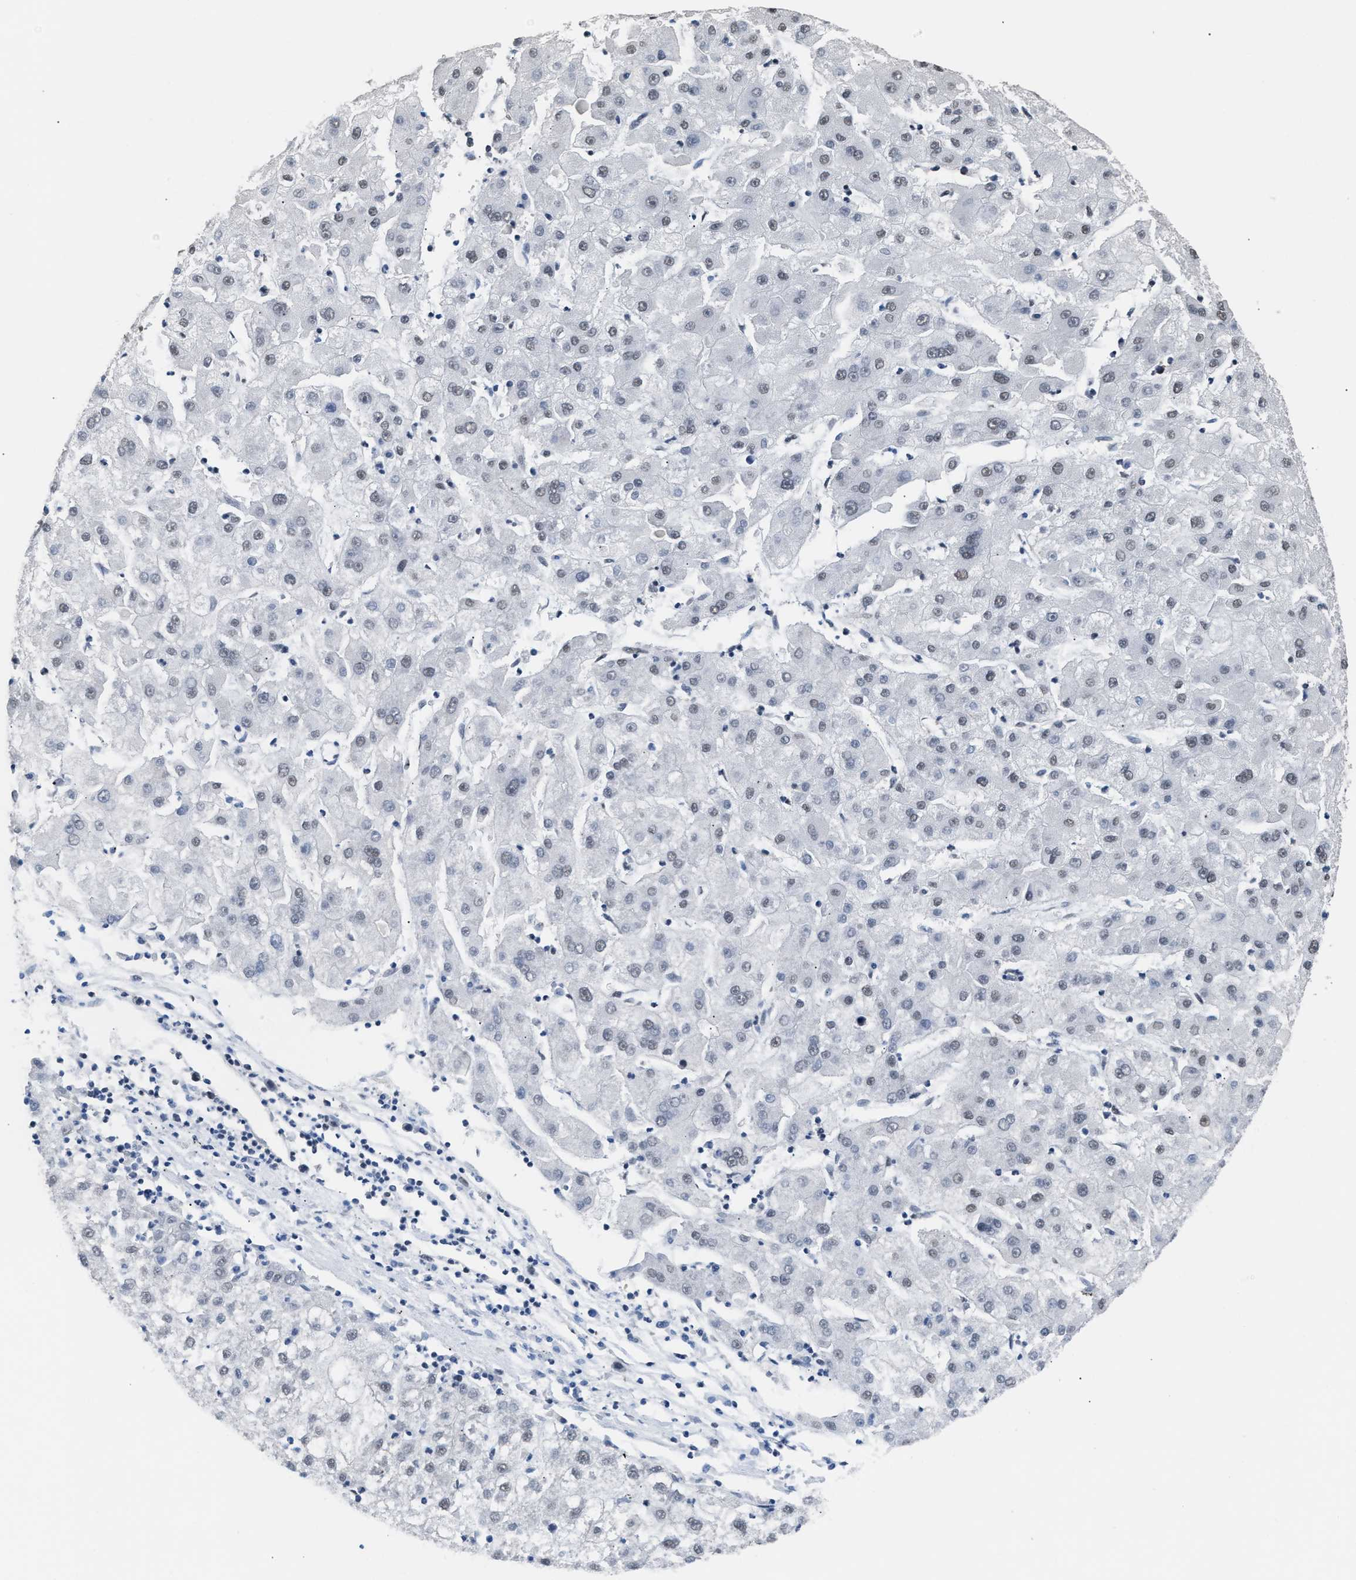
{"staining": {"intensity": "weak", "quantity": ">75%", "location": "nuclear"}, "tissue": "liver cancer", "cell_type": "Tumor cells", "image_type": "cancer", "snomed": [{"axis": "morphology", "description": "Carcinoma, Hepatocellular, NOS"}, {"axis": "topography", "description": "Liver"}], "caption": "Immunohistochemistry (IHC) (DAB (3,3'-diaminobenzidine)) staining of human liver hepatocellular carcinoma exhibits weak nuclear protein staining in approximately >75% of tumor cells.", "gene": "CCAR2", "patient": {"sex": "male", "age": 72}}